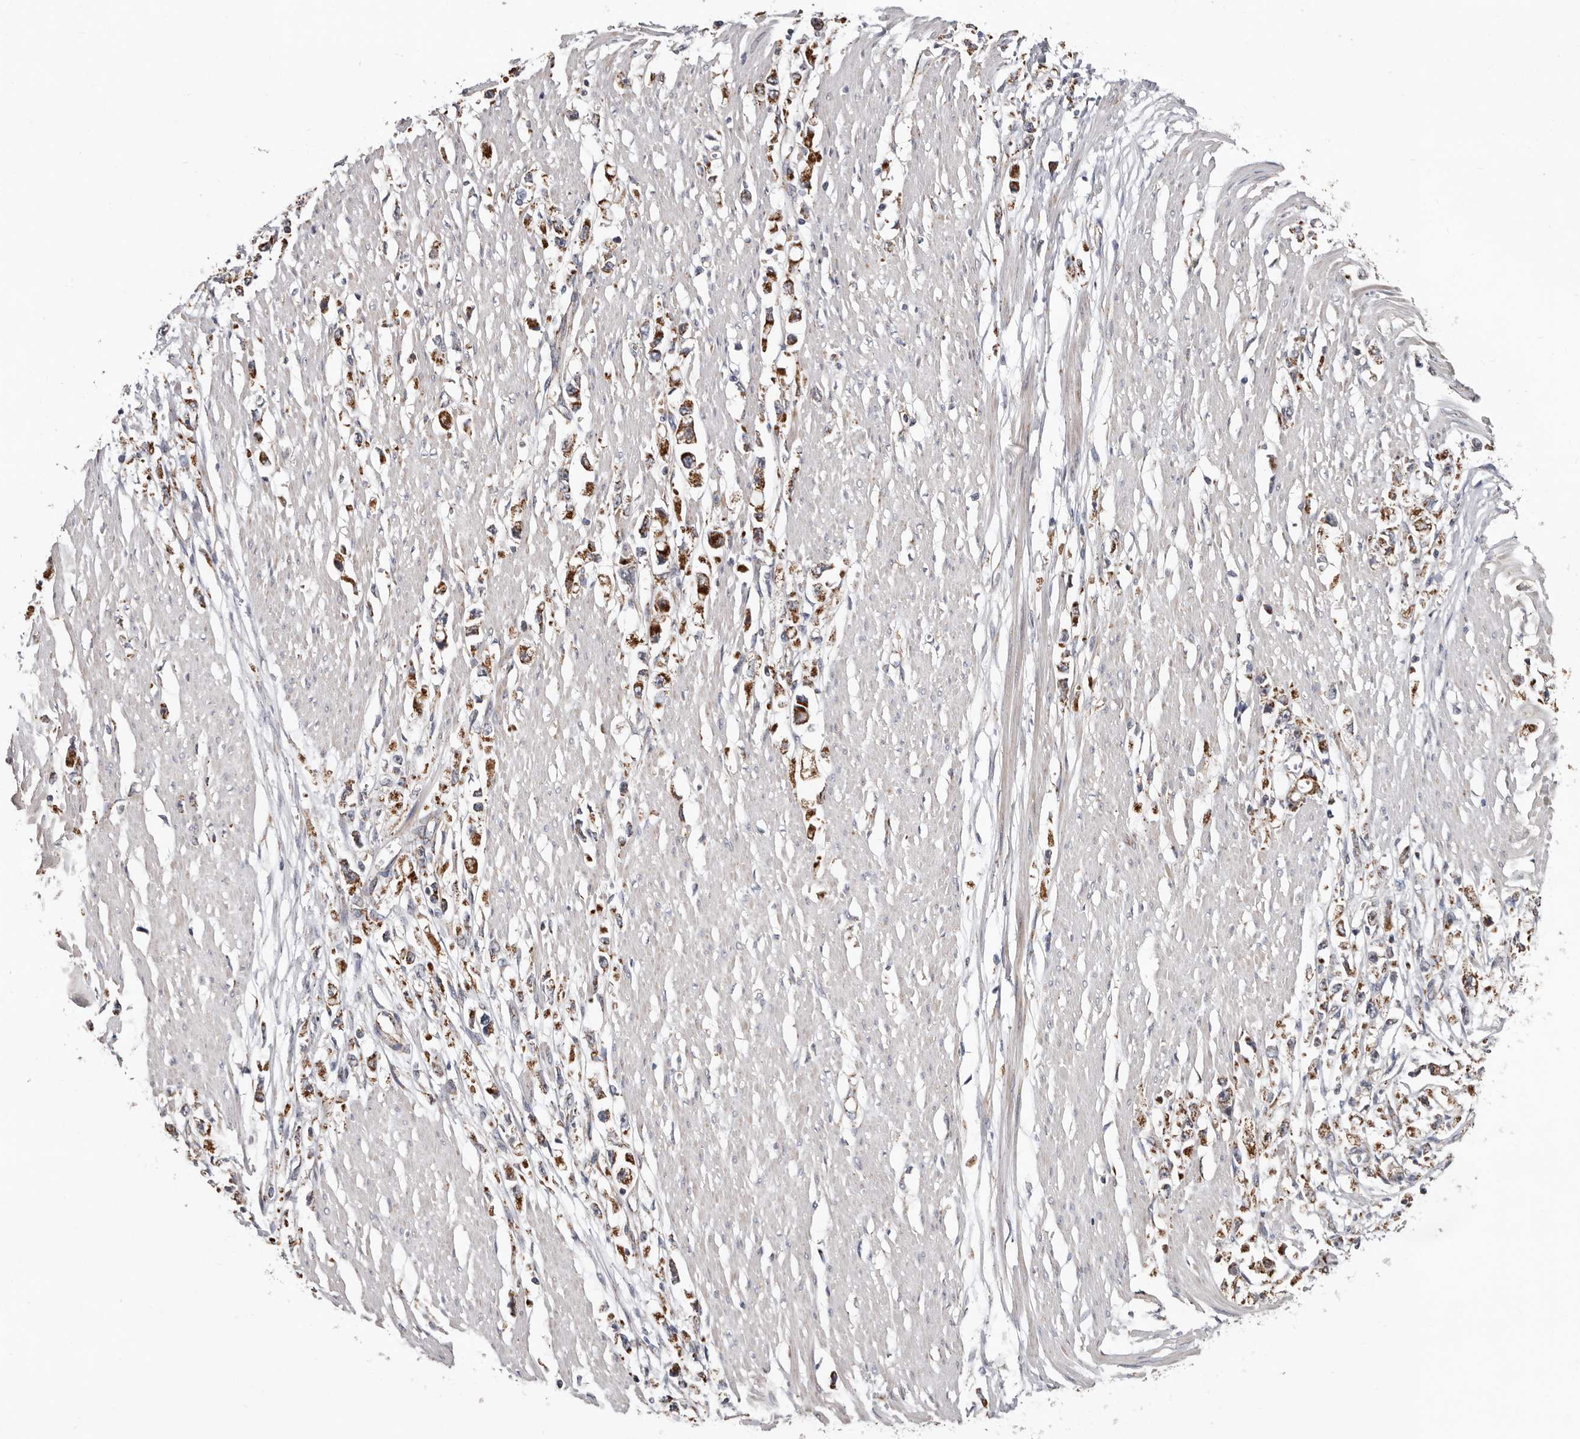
{"staining": {"intensity": "moderate", "quantity": ">75%", "location": "cytoplasmic/membranous"}, "tissue": "stomach cancer", "cell_type": "Tumor cells", "image_type": "cancer", "snomed": [{"axis": "morphology", "description": "Adenocarcinoma, NOS"}, {"axis": "topography", "description": "Stomach"}], "caption": "Protein positivity by immunohistochemistry demonstrates moderate cytoplasmic/membranous positivity in approximately >75% of tumor cells in adenocarcinoma (stomach). The staining was performed using DAB (3,3'-diaminobenzidine), with brown indicating positive protein expression. Nuclei are stained blue with hematoxylin.", "gene": "MRPL18", "patient": {"sex": "female", "age": 59}}